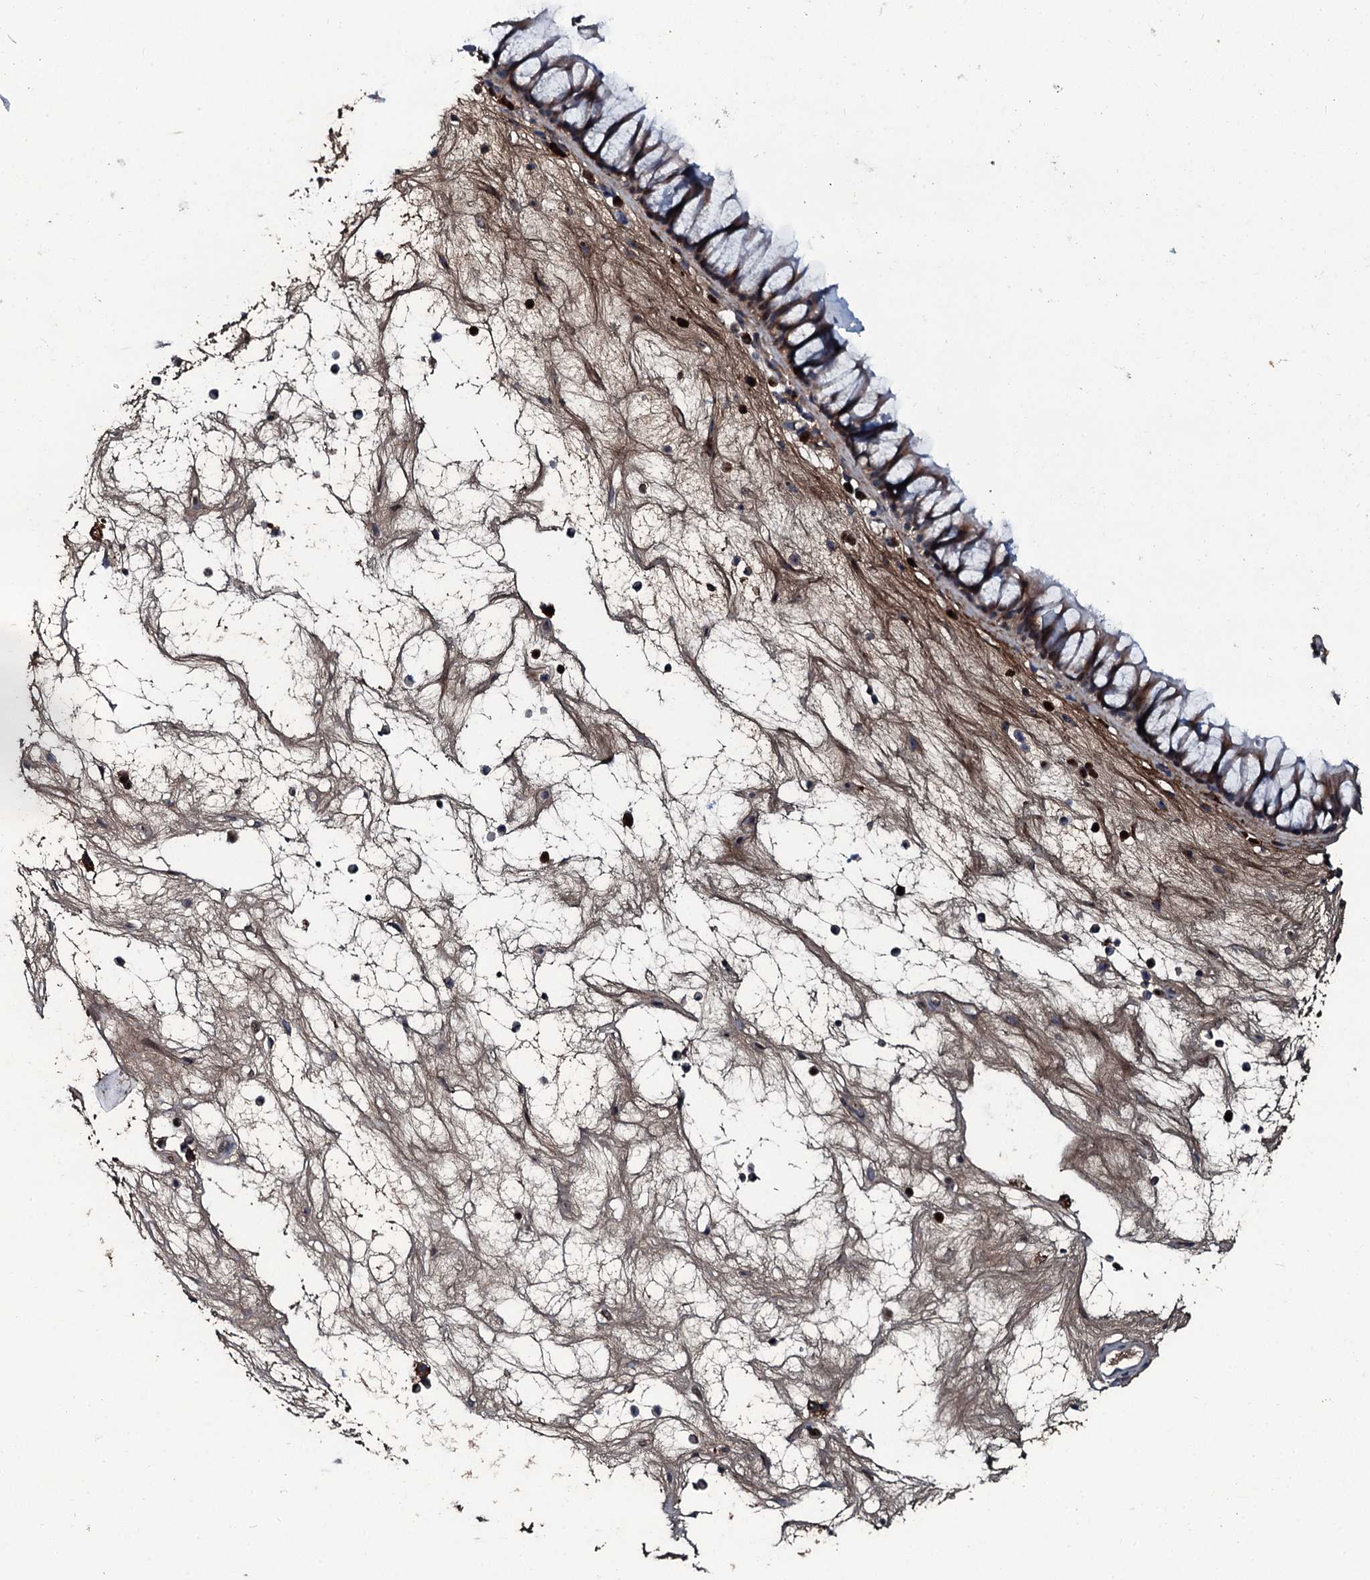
{"staining": {"intensity": "moderate", "quantity": ">75%", "location": "cytoplasmic/membranous"}, "tissue": "nasopharynx", "cell_type": "Respiratory epithelial cells", "image_type": "normal", "snomed": [{"axis": "morphology", "description": "Normal tissue, NOS"}, {"axis": "morphology", "description": "Inflammation, NOS"}, {"axis": "morphology", "description": "Malignant melanoma, Metastatic site"}, {"axis": "topography", "description": "Nasopharynx"}], "caption": "Benign nasopharynx was stained to show a protein in brown. There is medium levels of moderate cytoplasmic/membranous staining in about >75% of respiratory epithelial cells.", "gene": "LYG2", "patient": {"sex": "male", "age": 70}}